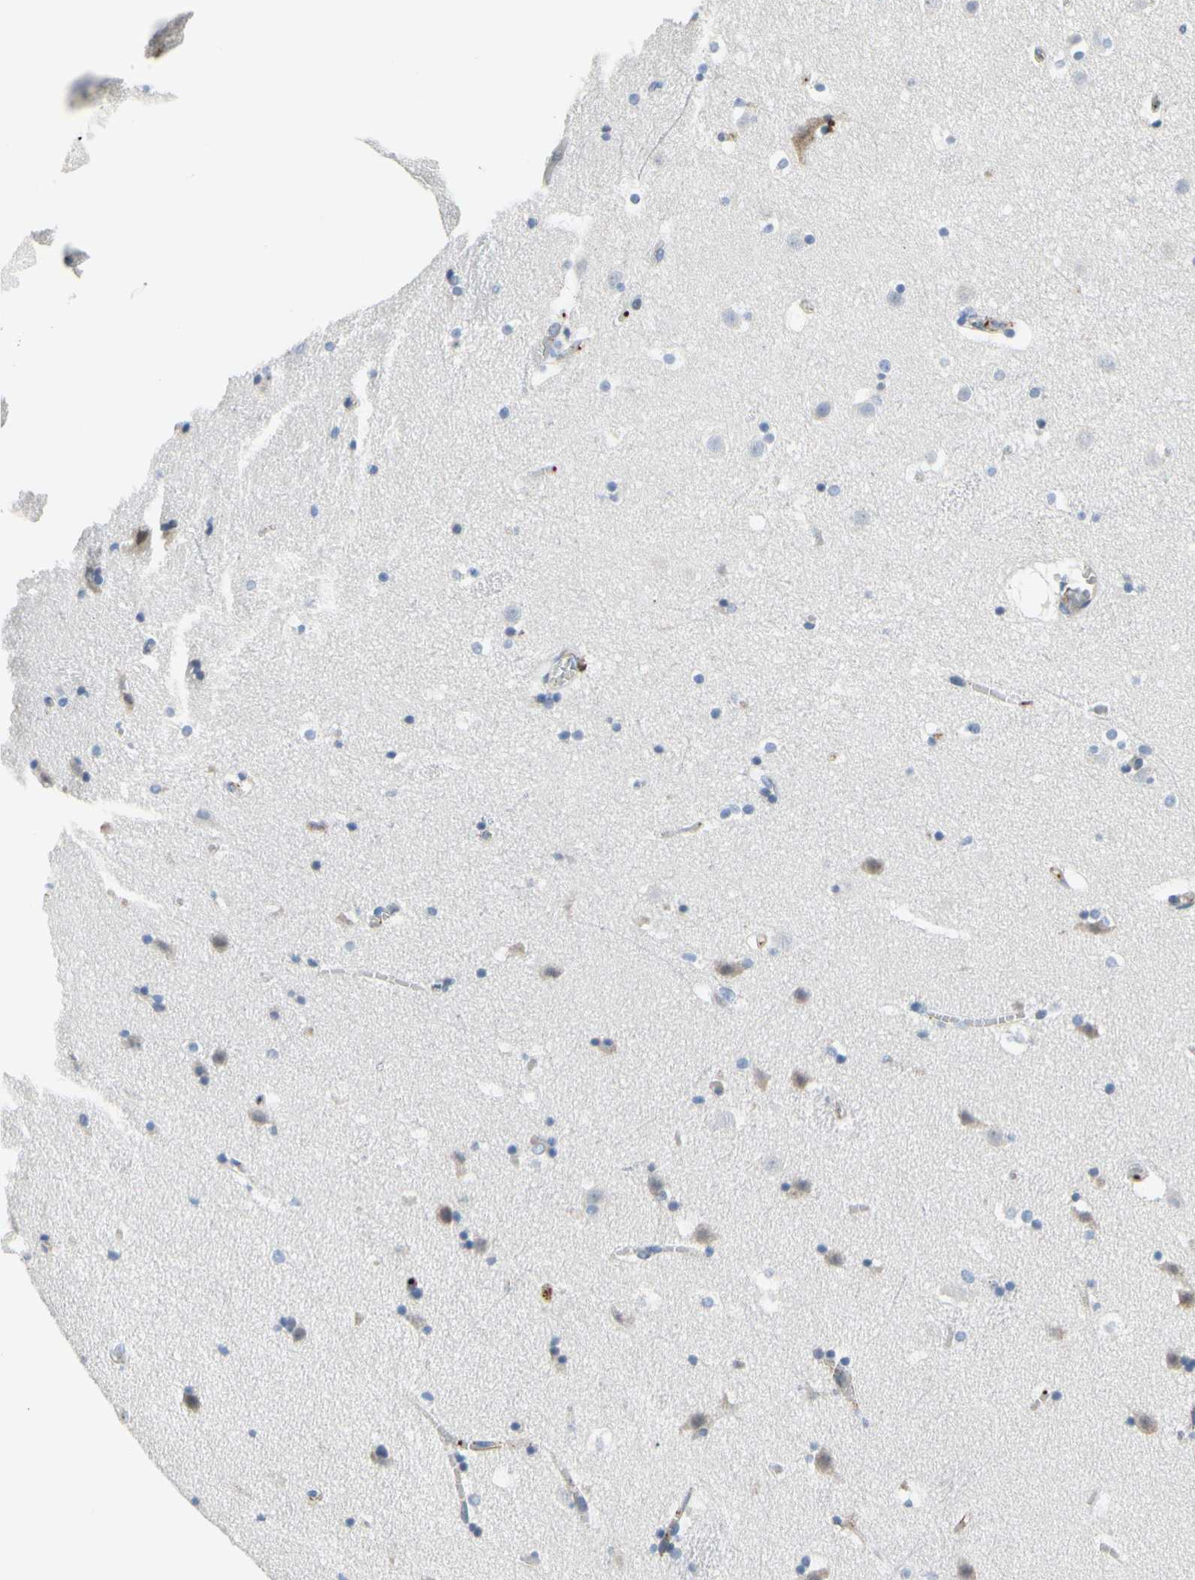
{"staining": {"intensity": "negative", "quantity": "none", "location": "none"}, "tissue": "caudate", "cell_type": "Glial cells", "image_type": "normal", "snomed": [{"axis": "morphology", "description": "Normal tissue, NOS"}, {"axis": "topography", "description": "Lateral ventricle wall"}], "caption": "An immunohistochemistry histopathology image of benign caudate is shown. There is no staining in glial cells of caudate.", "gene": "FGB", "patient": {"sex": "male", "age": 45}}